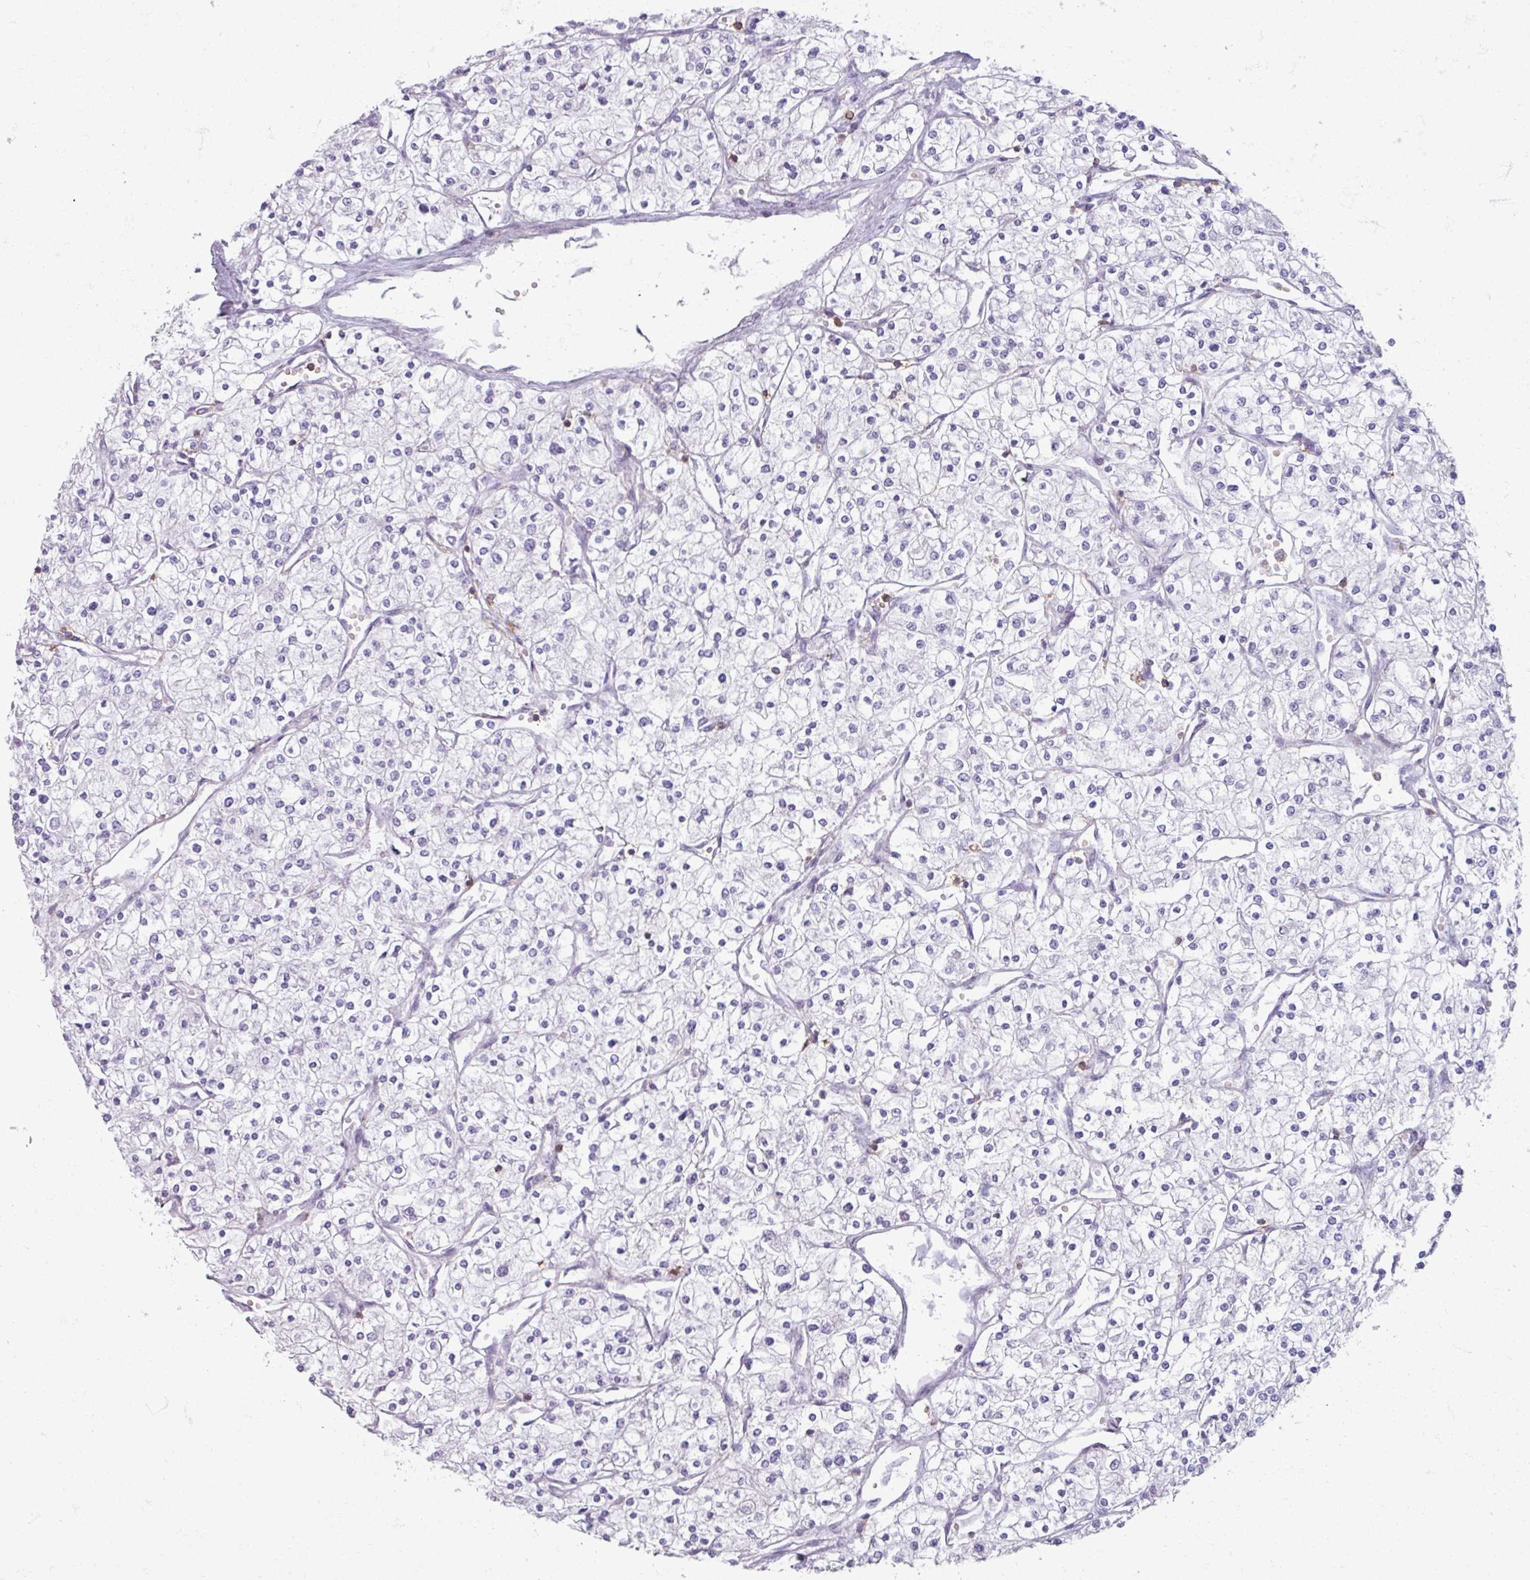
{"staining": {"intensity": "negative", "quantity": "none", "location": "none"}, "tissue": "renal cancer", "cell_type": "Tumor cells", "image_type": "cancer", "snomed": [{"axis": "morphology", "description": "Adenocarcinoma, NOS"}, {"axis": "topography", "description": "Kidney"}], "caption": "Immunohistochemistry micrograph of neoplastic tissue: human renal cancer (adenocarcinoma) stained with DAB displays no significant protein expression in tumor cells.", "gene": "PTPRC", "patient": {"sex": "male", "age": 80}}